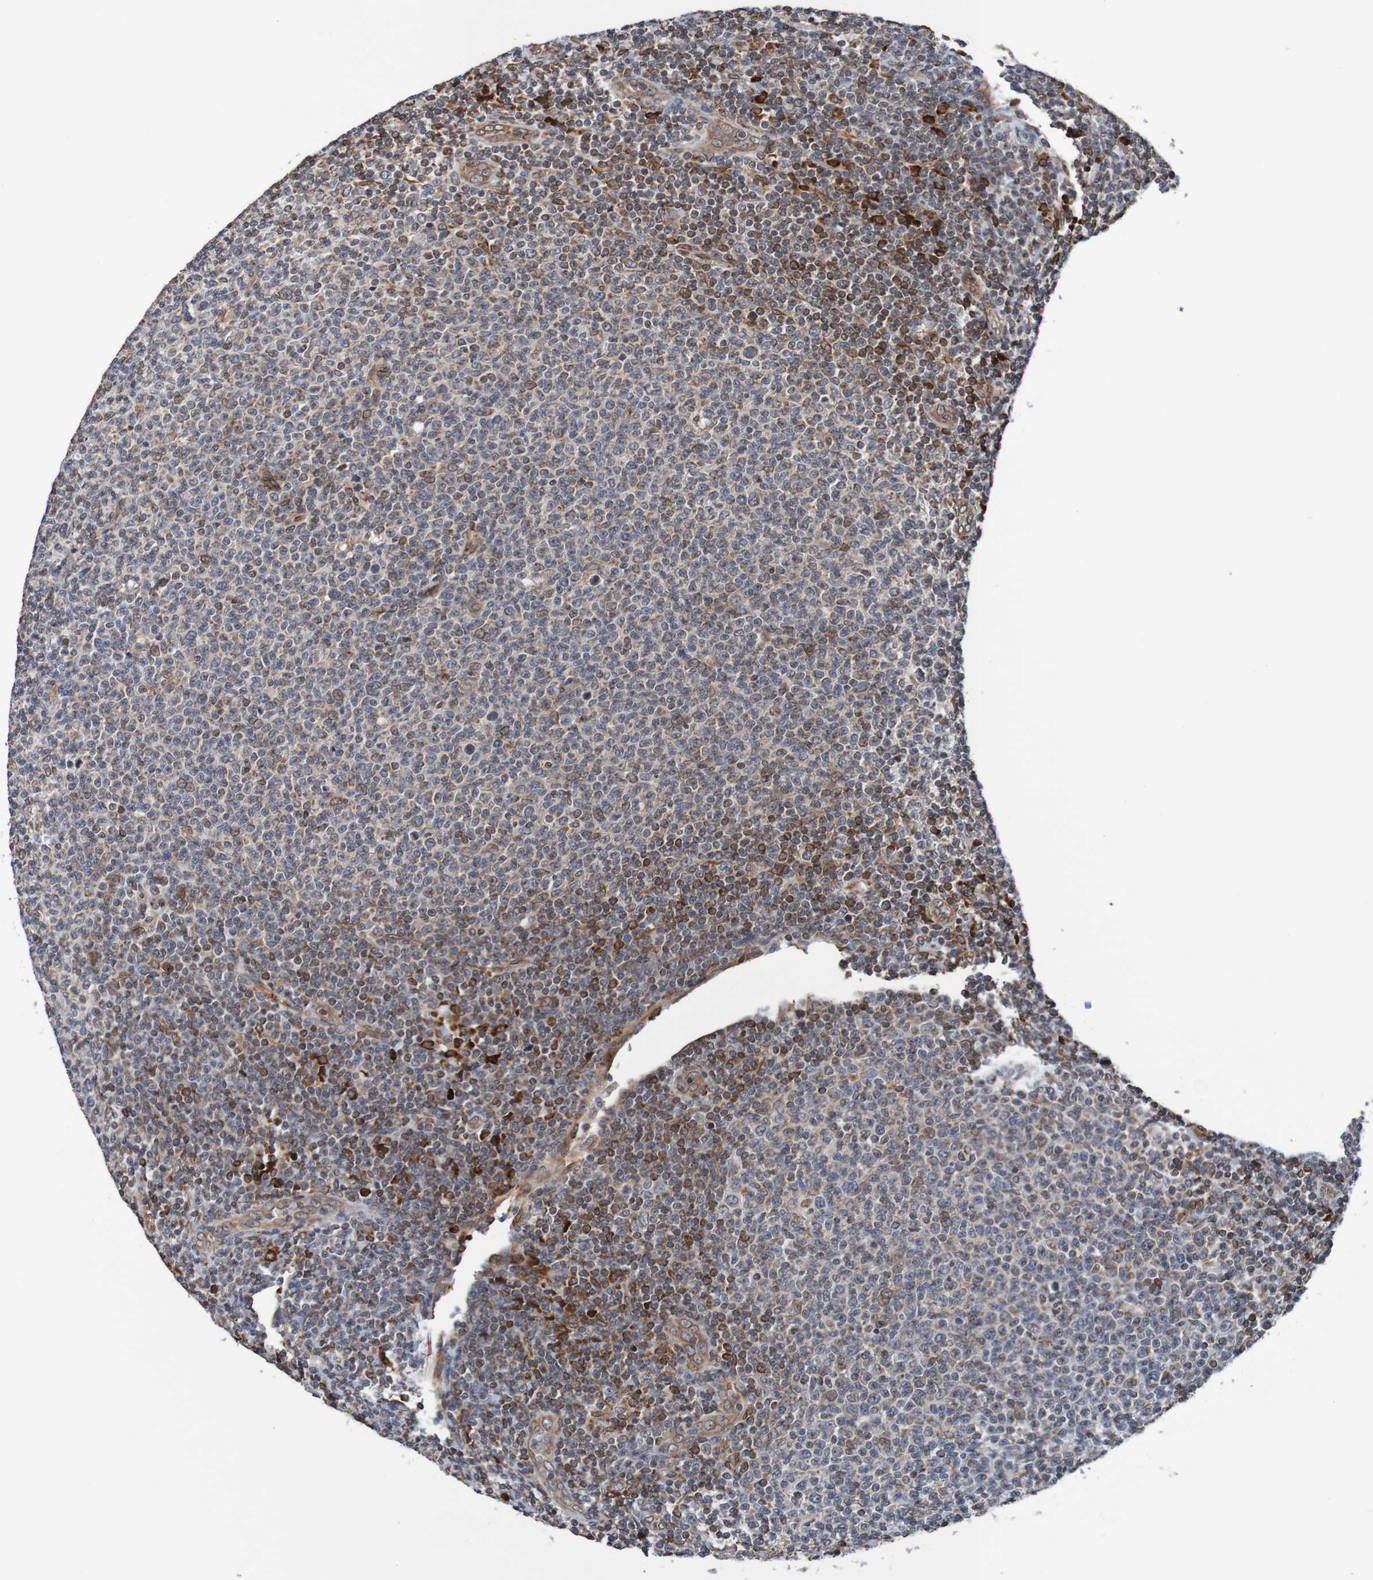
{"staining": {"intensity": "strong", "quantity": "25%-75%", "location": "cytoplasmic/membranous,nuclear"}, "tissue": "lymphoma", "cell_type": "Tumor cells", "image_type": "cancer", "snomed": [{"axis": "morphology", "description": "Malignant lymphoma, non-Hodgkin's type, Low grade"}, {"axis": "topography", "description": "Lymph node"}], "caption": "Immunohistochemical staining of lymphoma shows strong cytoplasmic/membranous and nuclear protein expression in about 25%-75% of tumor cells.", "gene": "TMEM109", "patient": {"sex": "male", "age": 66}}